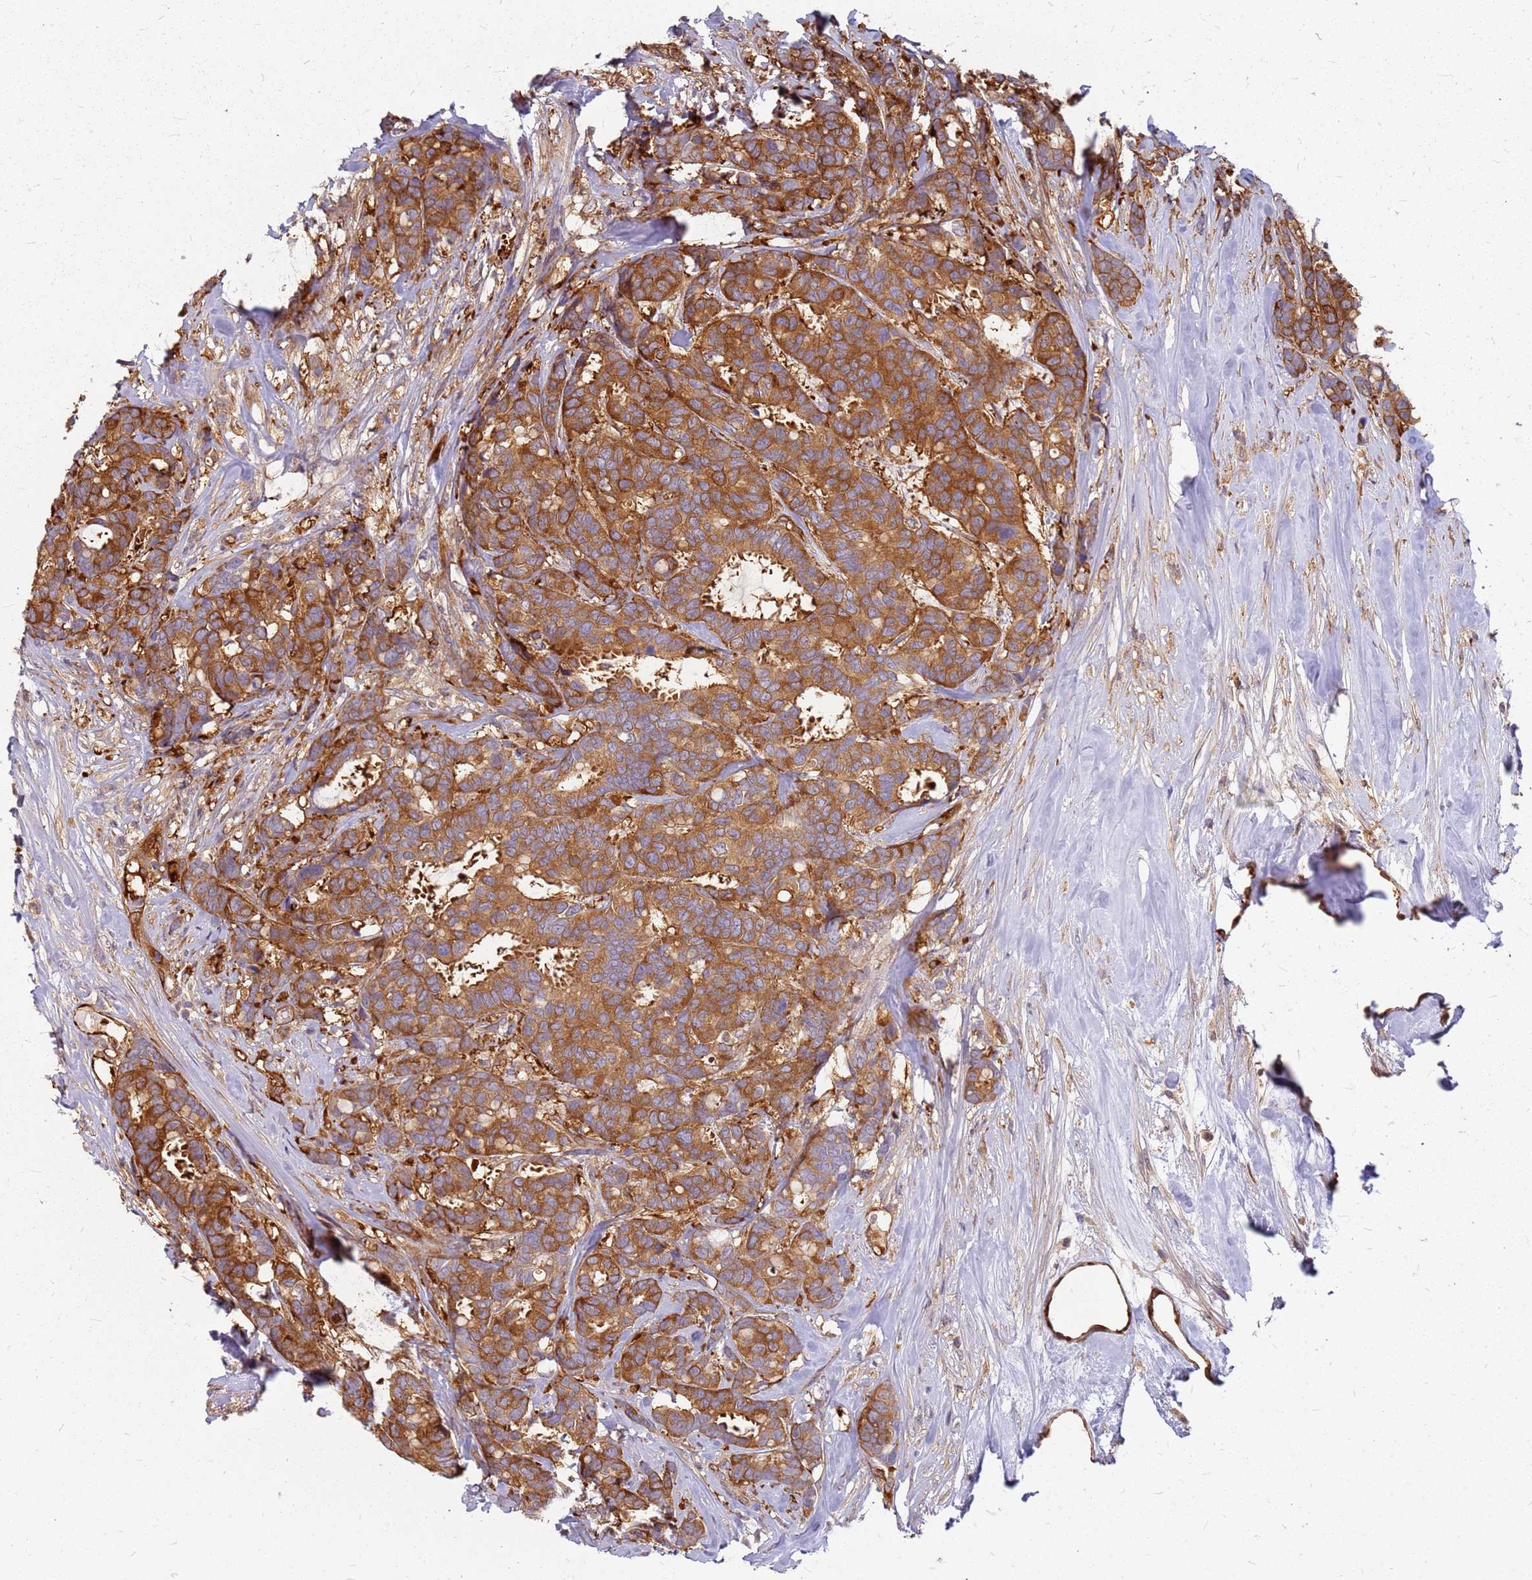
{"staining": {"intensity": "moderate", "quantity": ">75%", "location": "cytoplasmic/membranous"}, "tissue": "breast cancer", "cell_type": "Tumor cells", "image_type": "cancer", "snomed": [{"axis": "morphology", "description": "Duct carcinoma"}, {"axis": "topography", "description": "Breast"}], "caption": "About >75% of tumor cells in human invasive ductal carcinoma (breast) display moderate cytoplasmic/membranous protein positivity as visualized by brown immunohistochemical staining.", "gene": "HDX", "patient": {"sex": "female", "age": 87}}